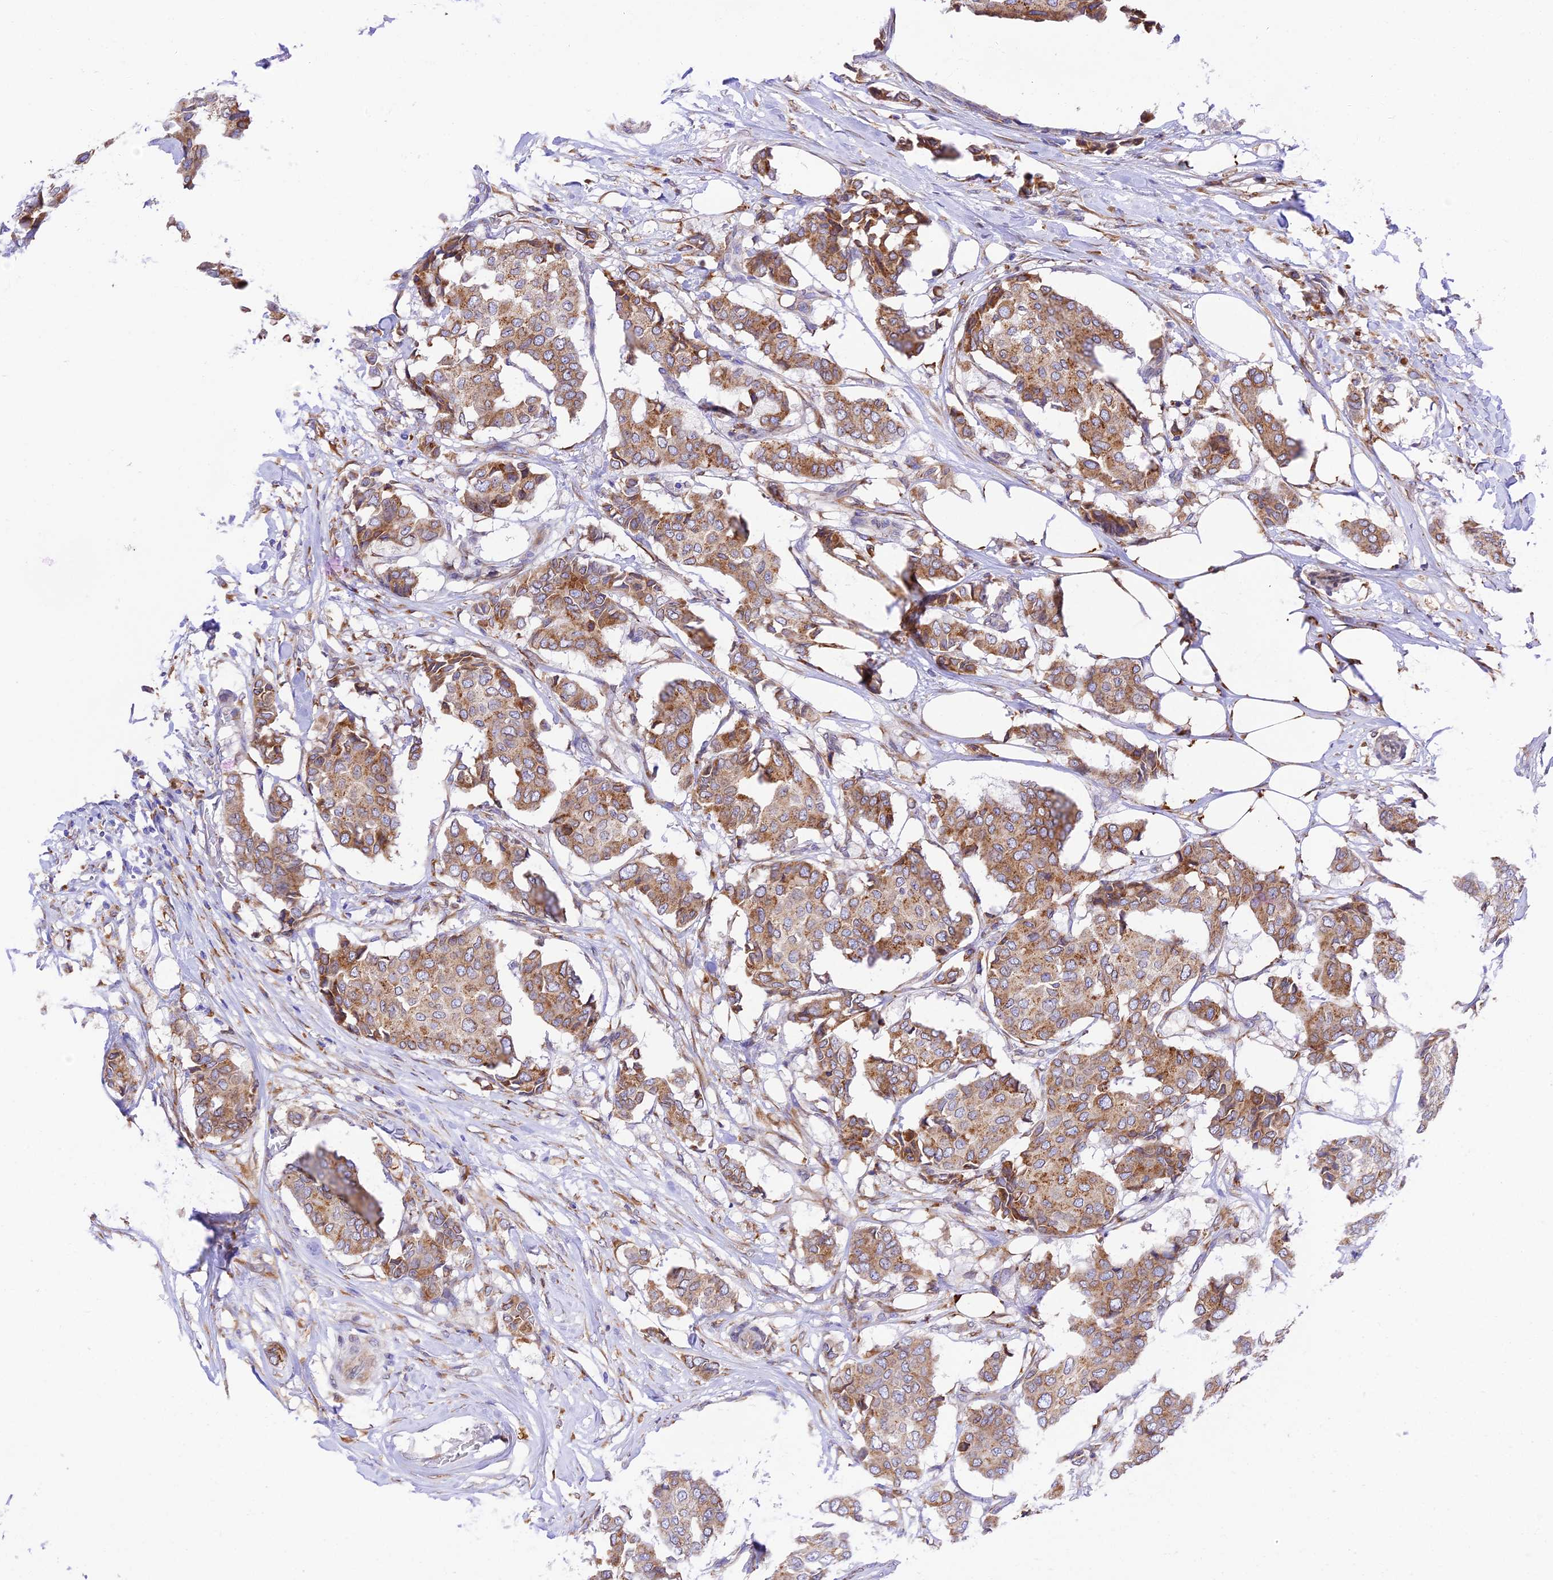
{"staining": {"intensity": "moderate", "quantity": ">75%", "location": "cytoplasmic/membranous"}, "tissue": "breast cancer", "cell_type": "Tumor cells", "image_type": "cancer", "snomed": [{"axis": "morphology", "description": "Duct carcinoma"}, {"axis": "topography", "description": "Breast"}], "caption": "Immunohistochemistry (IHC) (DAB (3,3'-diaminobenzidine)) staining of invasive ductal carcinoma (breast) reveals moderate cytoplasmic/membranous protein expression in approximately >75% of tumor cells. (brown staining indicates protein expression, while blue staining denotes nuclei).", "gene": "VKORC1", "patient": {"sex": "female", "age": 75}}